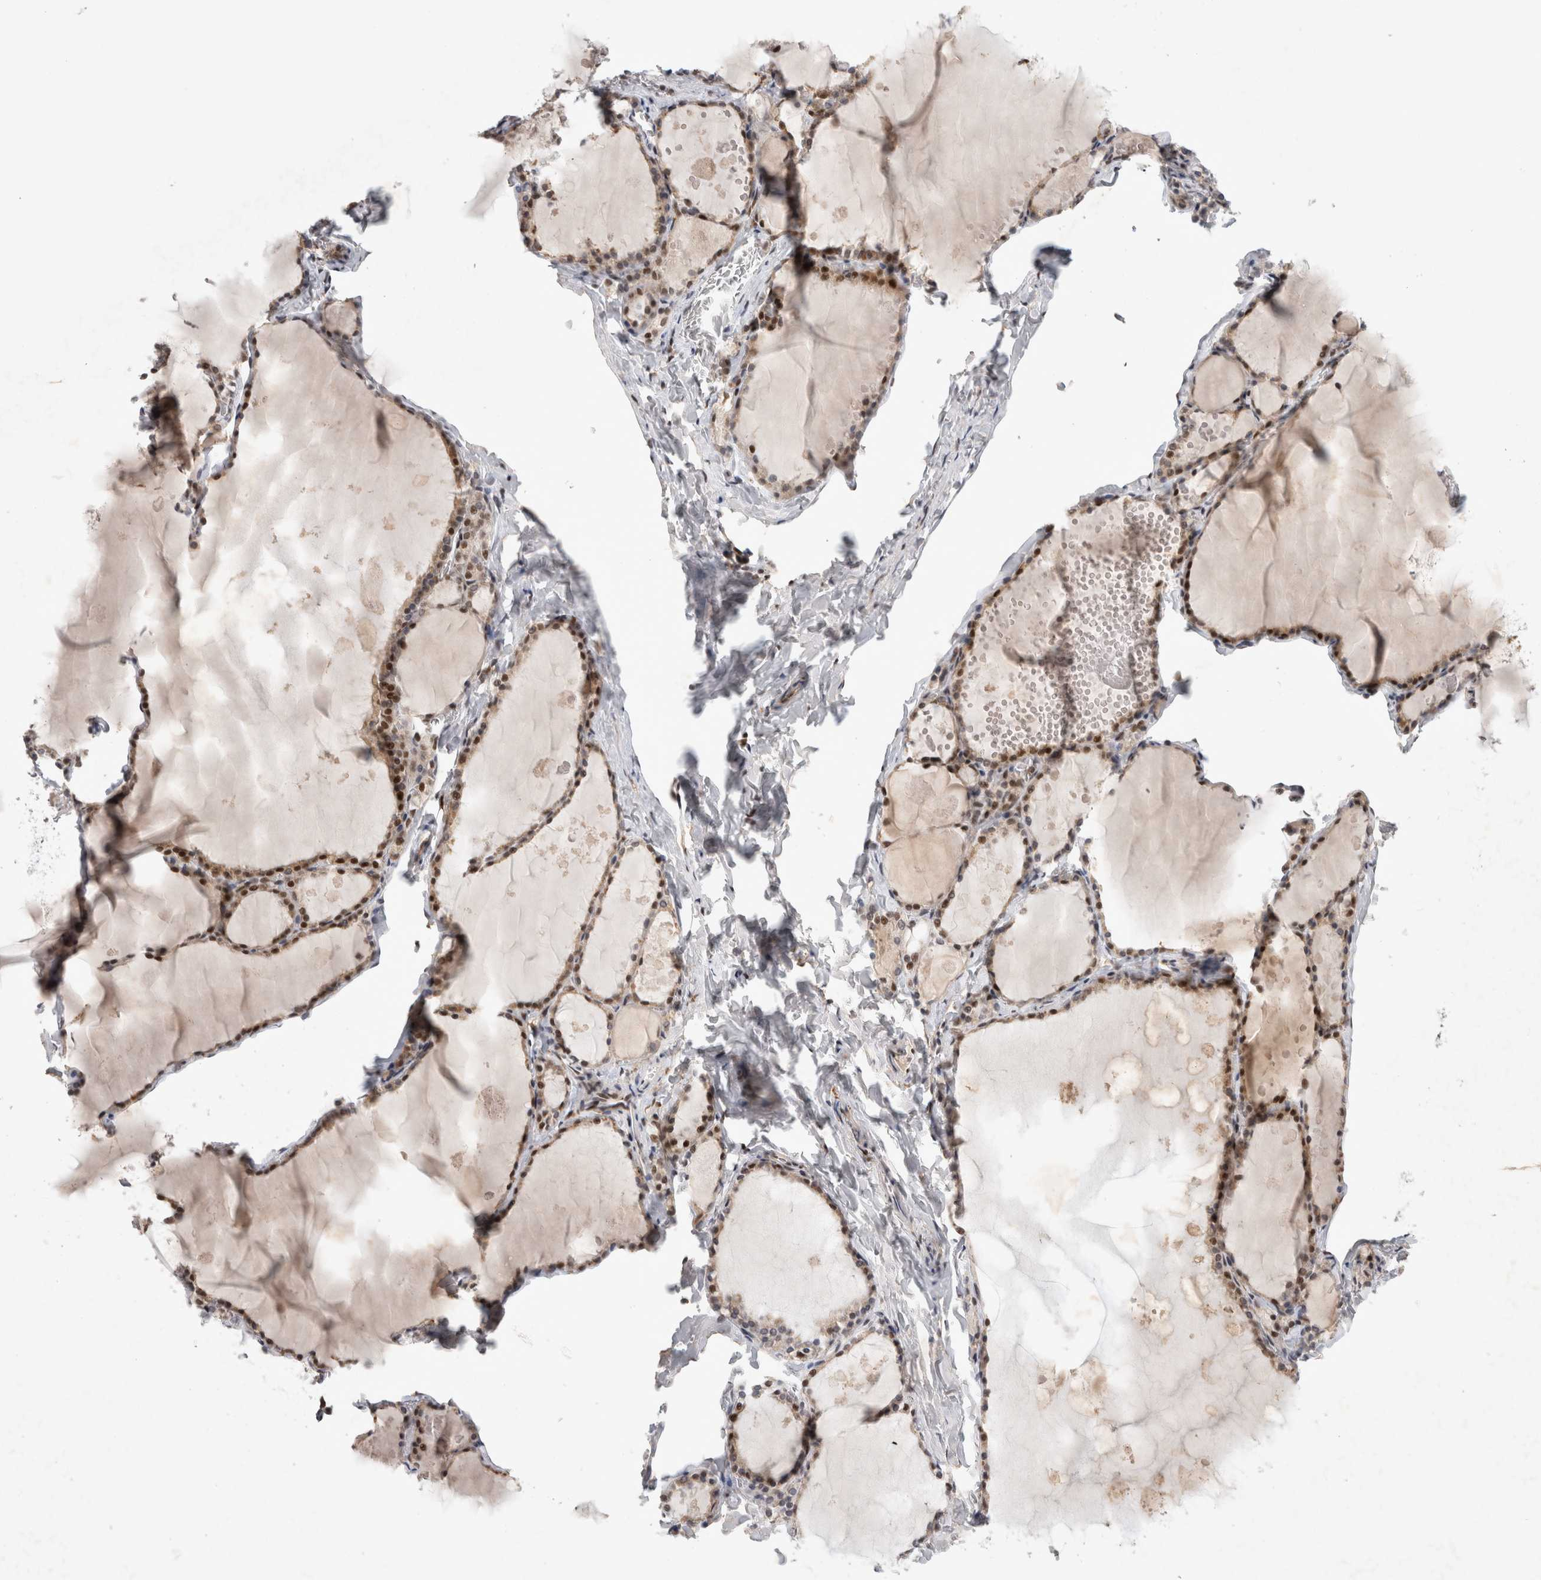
{"staining": {"intensity": "strong", "quantity": ">75%", "location": "nuclear"}, "tissue": "thyroid gland", "cell_type": "Glandular cells", "image_type": "normal", "snomed": [{"axis": "morphology", "description": "Normal tissue, NOS"}, {"axis": "topography", "description": "Thyroid gland"}], "caption": "This photomicrograph exhibits immunohistochemistry staining of benign human thyroid gland, with high strong nuclear staining in approximately >75% of glandular cells.", "gene": "HESX1", "patient": {"sex": "male", "age": 56}}